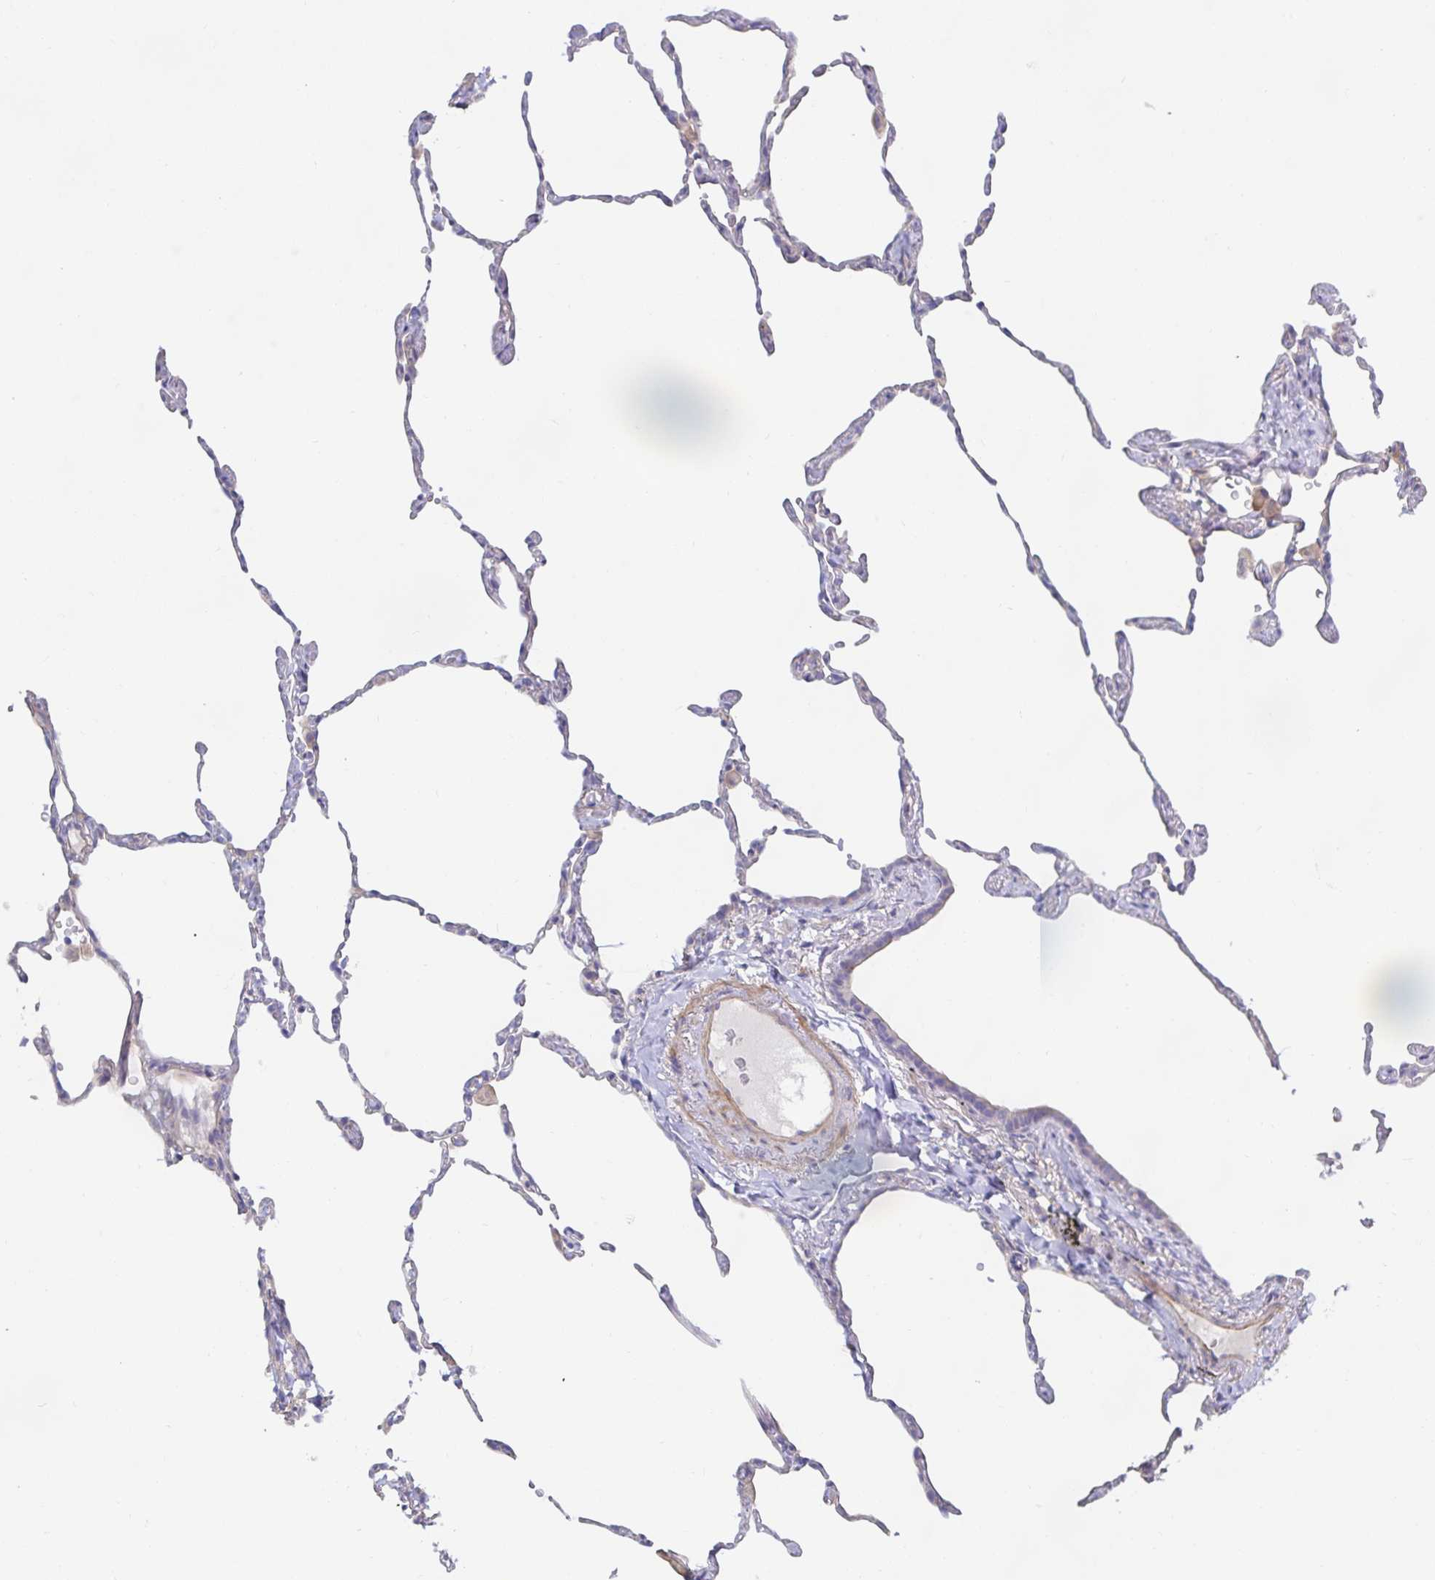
{"staining": {"intensity": "negative", "quantity": "none", "location": "none"}, "tissue": "lung", "cell_type": "Alveolar cells", "image_type": "normal", "snomed": [{"axis": "morphology", "description": "Normal tissue, NOS"}, {"axis": "topography", "description": "Lung"}], "caption": "Immunohistochemistry of unremarkable lung reveals no expression in alveolar cells.", "gene": "METTL22", "patient": {"sex": "female", "age": 57}}